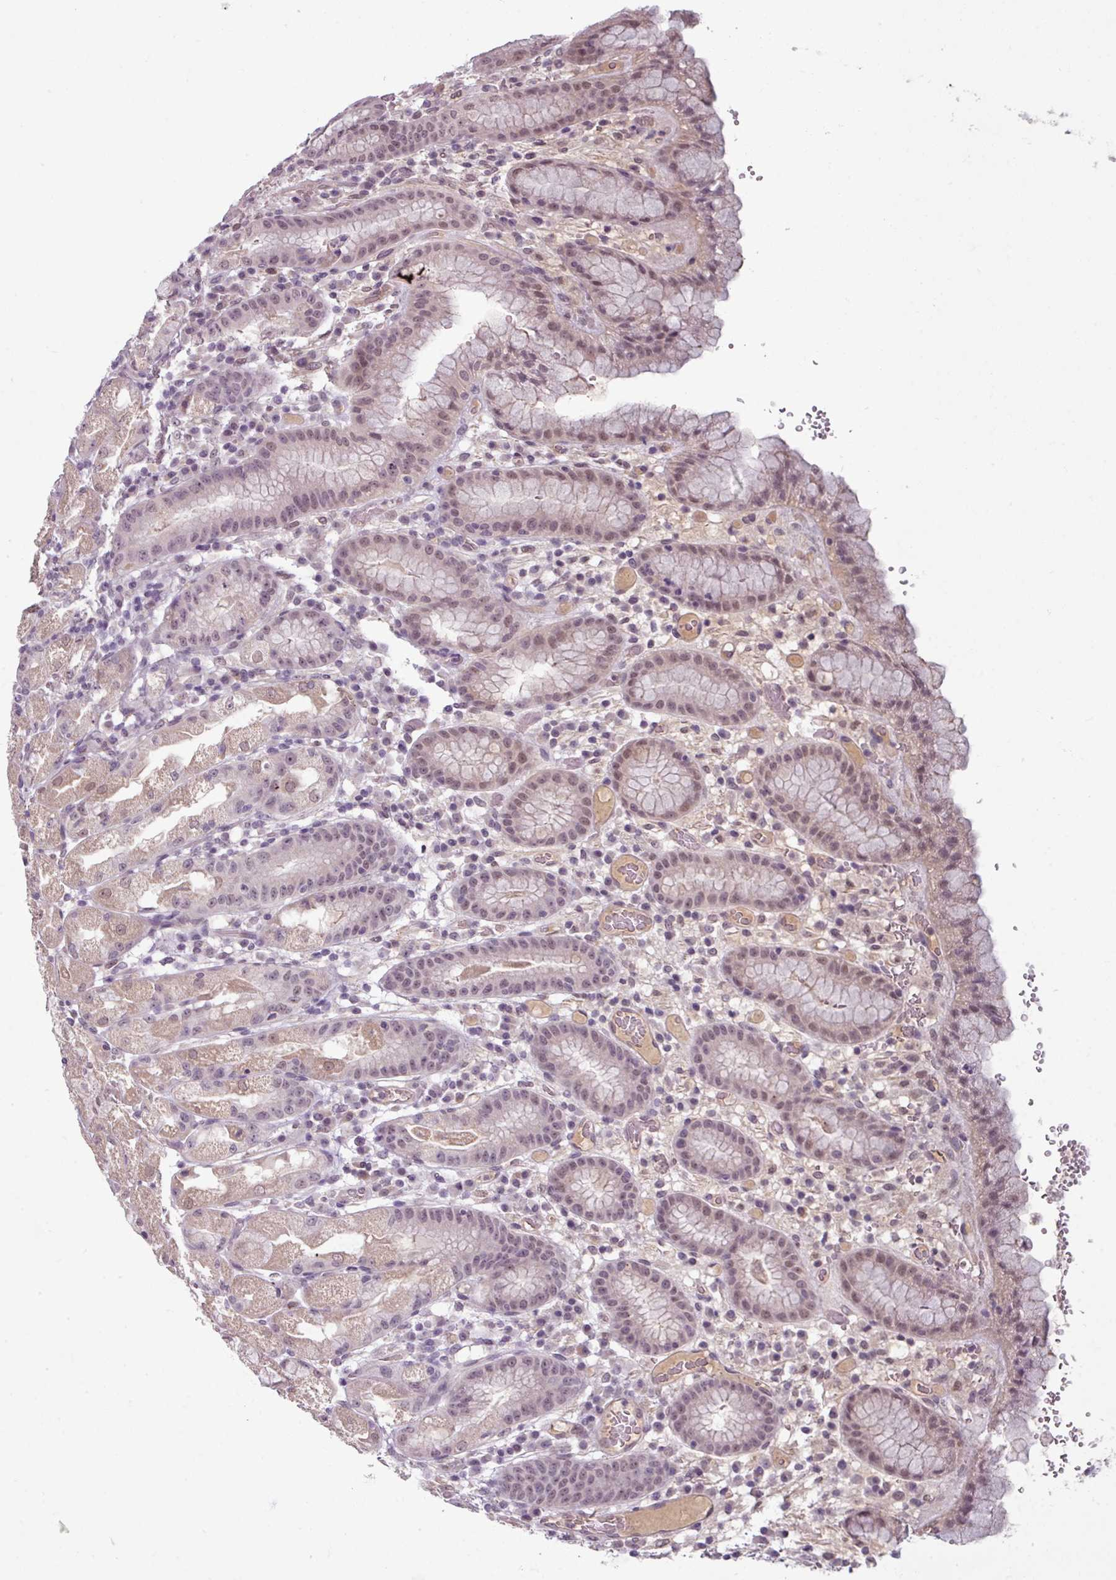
{"staining": {"intensity": "moderate", "quantity": "25%-75%", "location": "cytoplasmic/membranous,nuclear"}, "tissue": "stomach", "cell_type": "Glandular cells", "image_type": "normal", "snomed": [{"axis": "morphology", "description": "Normal tissue, NOS"}, {"axis": "topography", "description": "Stomach, upper"}], "caption": "Immunohistochemistry histopathology image of normal human stomach stained for a protein (brown), which reveals medium levels of moderate cytoplasmic/membranous,nuclear staining in about 25%-75% of glandular cells.", "gene": "UVSSA", "patient": {"sex": "male", "age": 52}}